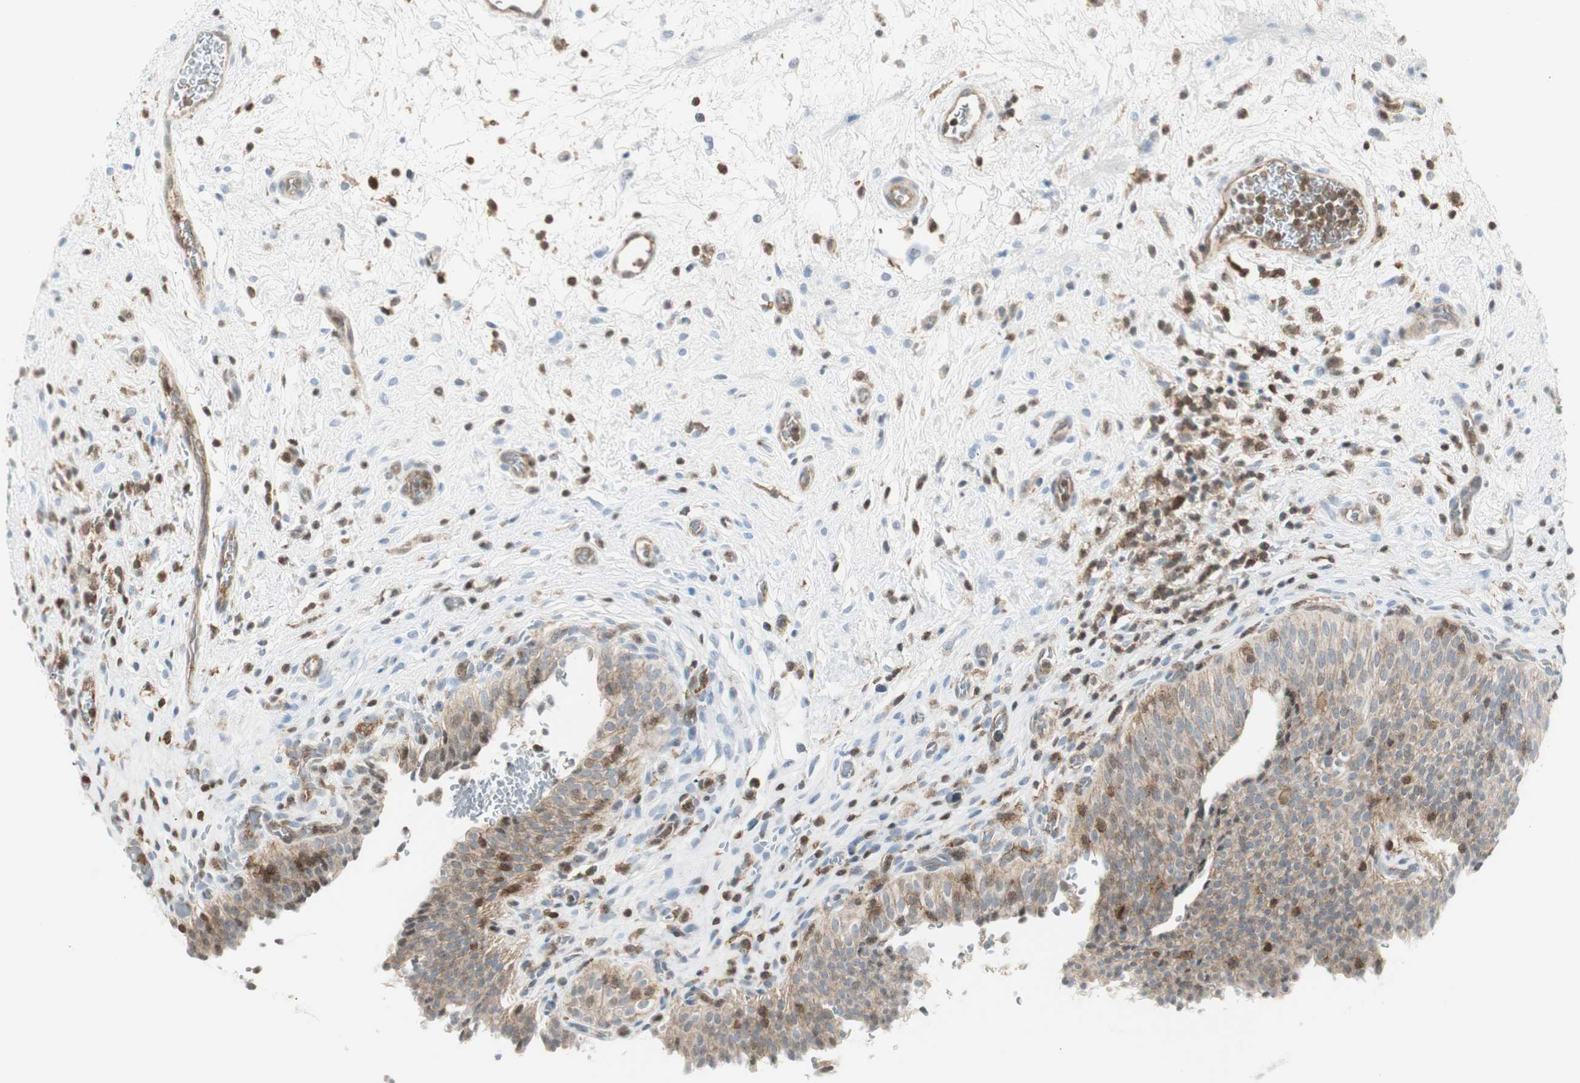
{"staining": {"intensity": "moderate", "quantity": ">75%", "location": "cytoplasmic/membranous"}, "tissue": "urinary bladder", "cell_type": "Urothelial cells", "image_type": "normal", "snomed": [{"axis": "morphology", "description": "Normal tissue, NOS"}, {"axis": "topography", "description": "Urinary bladder"}], "caption": "High-magnification brightfield microscopy of benign urinary bladder stained with DAB (3,3'-diaminobenzidine) (brown) and counterstained with hematoxylin (blue). urothelial cells exhibit moderate cytoplasmic/membranous staining is present in approximately>75% of cells.", "gene": "PPP1CA", "patient": {"sex": "male", "age": 51}}